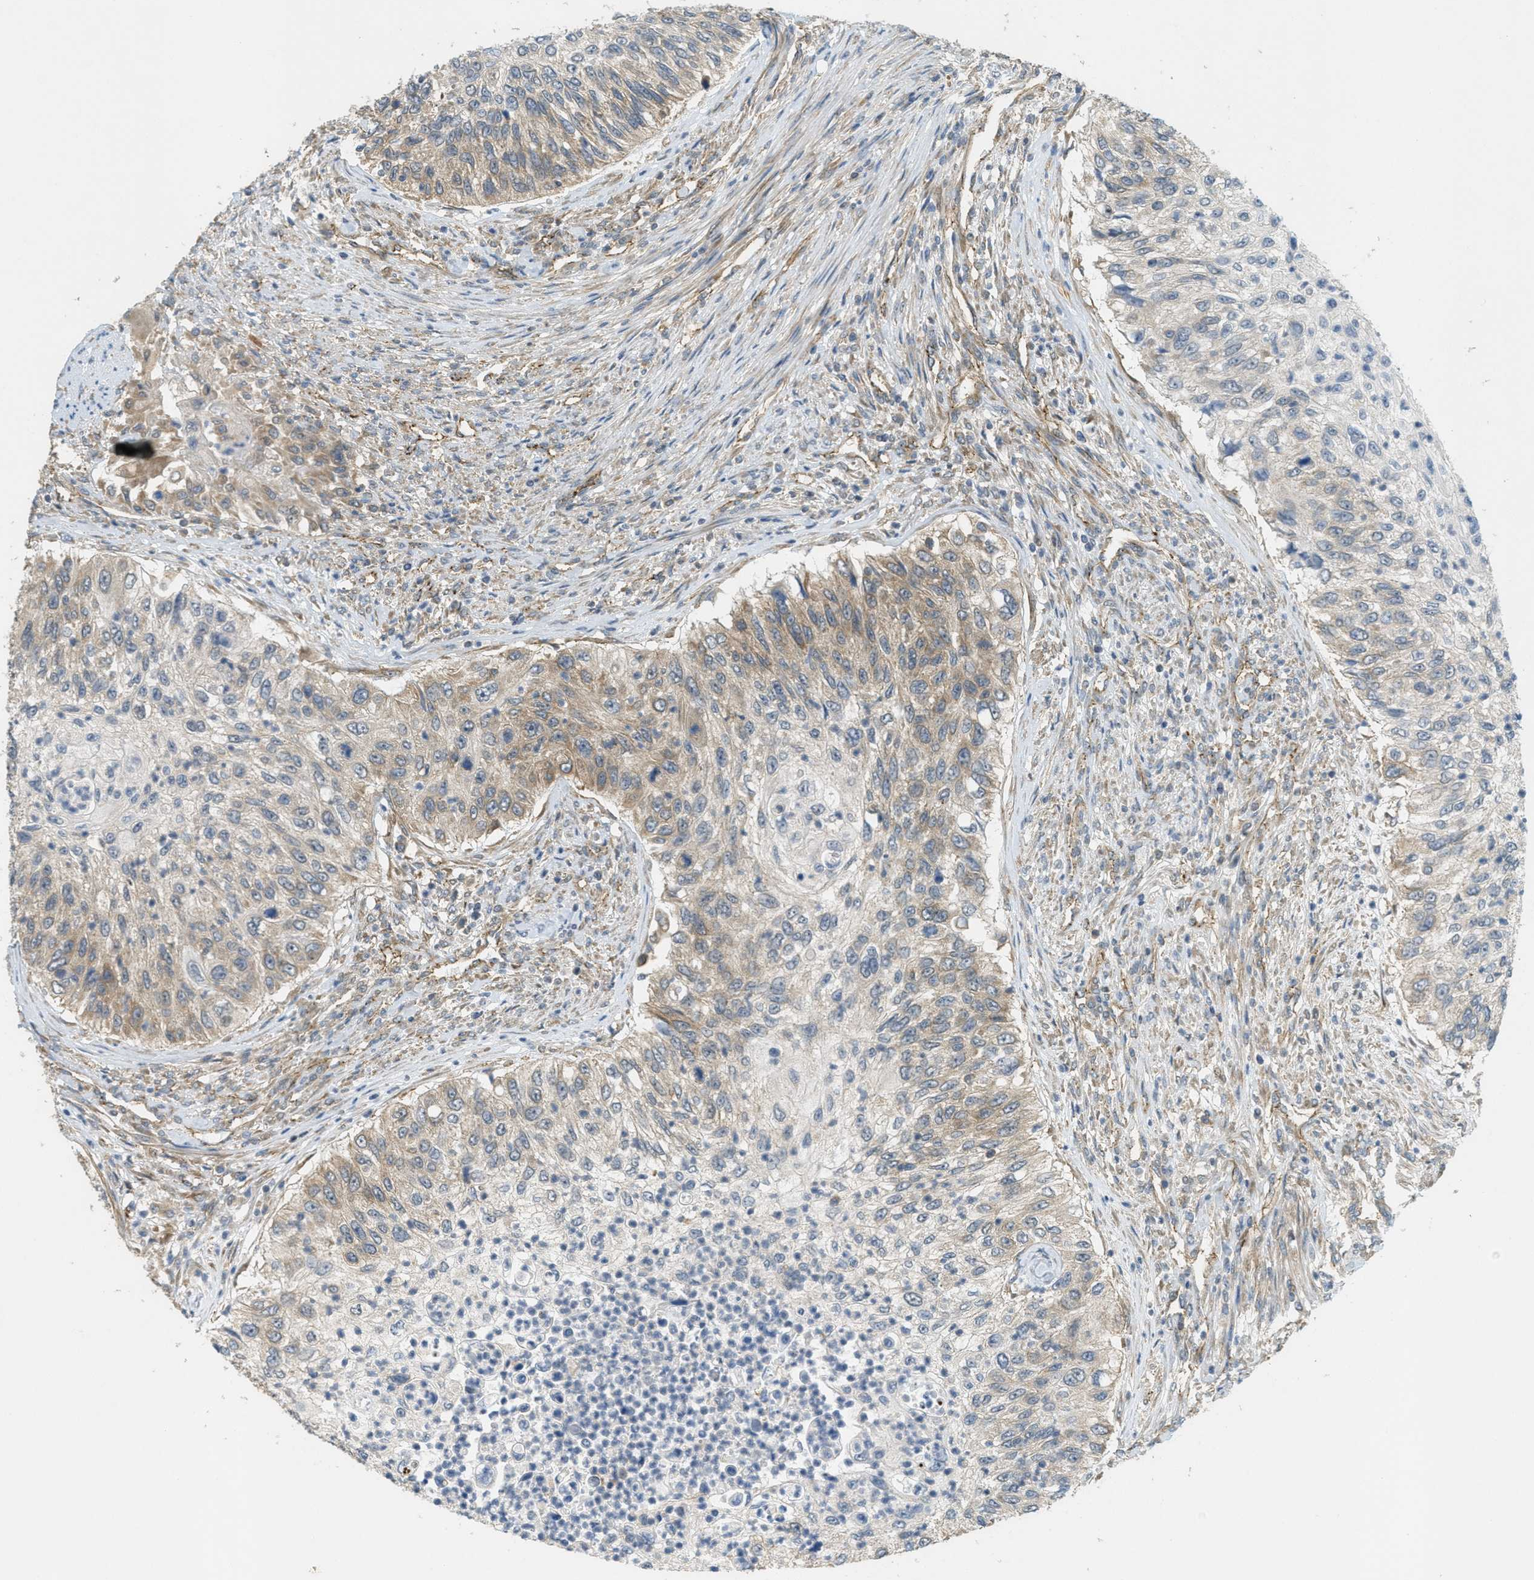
{"staining": {"intensity": "weak", "quantity": "25%-75%", "location": "cytoplasmic/membranous"}, "tissue": "urothelial cancer", "cell_type": "Tumor cells", "image_type": "cancer", "snomed": [{"axis": "morphology", "description": "Urothelial carcinoma, High grade"}, {"axis": "topography", "description": "Urinary bladder"}], "caption": "Protein expression analysis of human urothelial cancer reveals weak cytoplasmic/membranous positivity in about 25%-75% of tumor cells. The protein is shown in brown color, while the nuclei are stained blue.", "gene": "JCAD", "patient": {"sex": "female", "age": 60}}